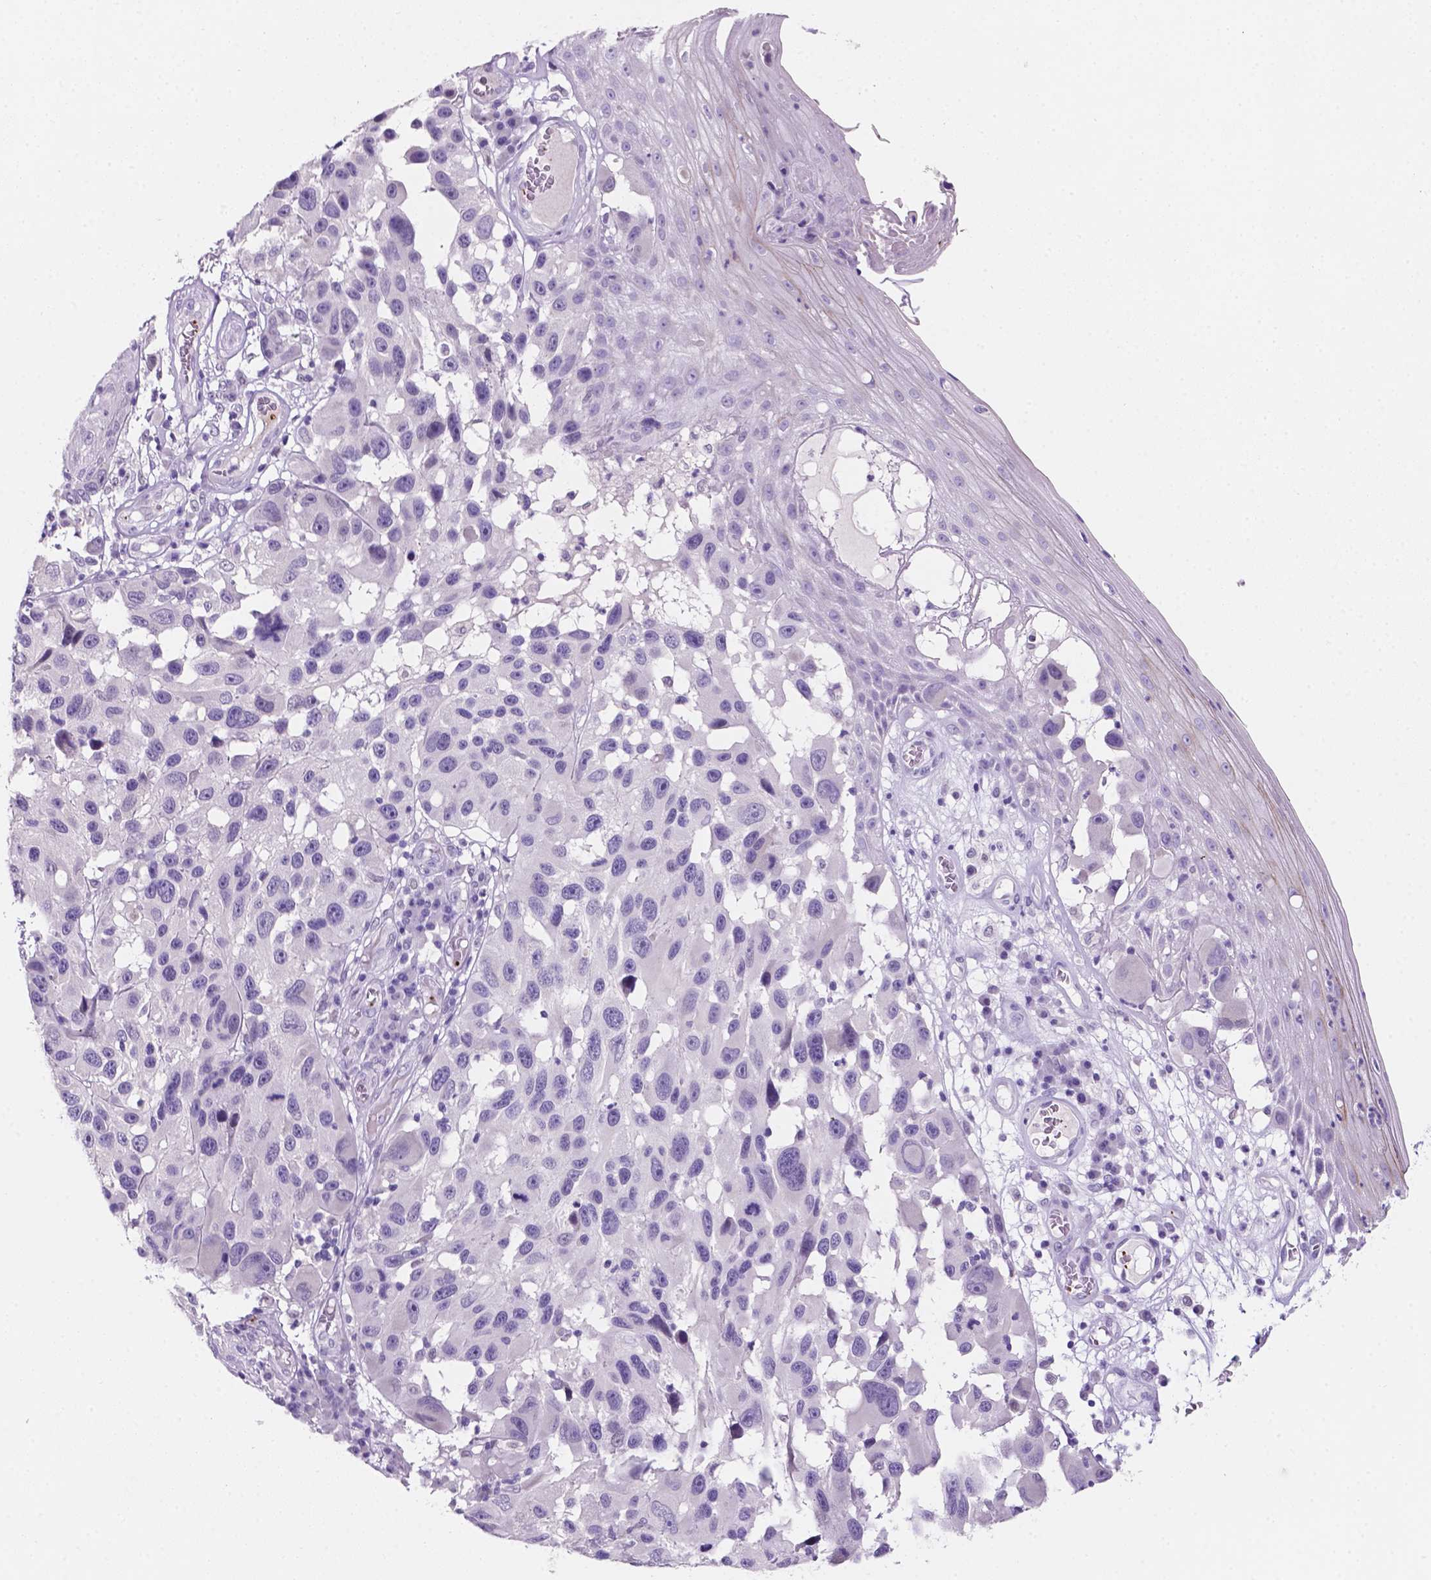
{"staining": {"intensity": "negative", "quantity": "none", "location": "none"}, "tissue": "melanoma", "cell_type": "Tumor cells", "image_type": "cancer", "snomed": [{"axis": "morphology", "description": "Malignant melanoma, NOS"}, {"axis": "topography", "description": "Skin"}], "caption": "This is an immunohistochemistry histopathology image of melanoma. There is no staining in tumor cells.", "gene": "EBLN2", "patient": {"sex": "male", "age": 53}}